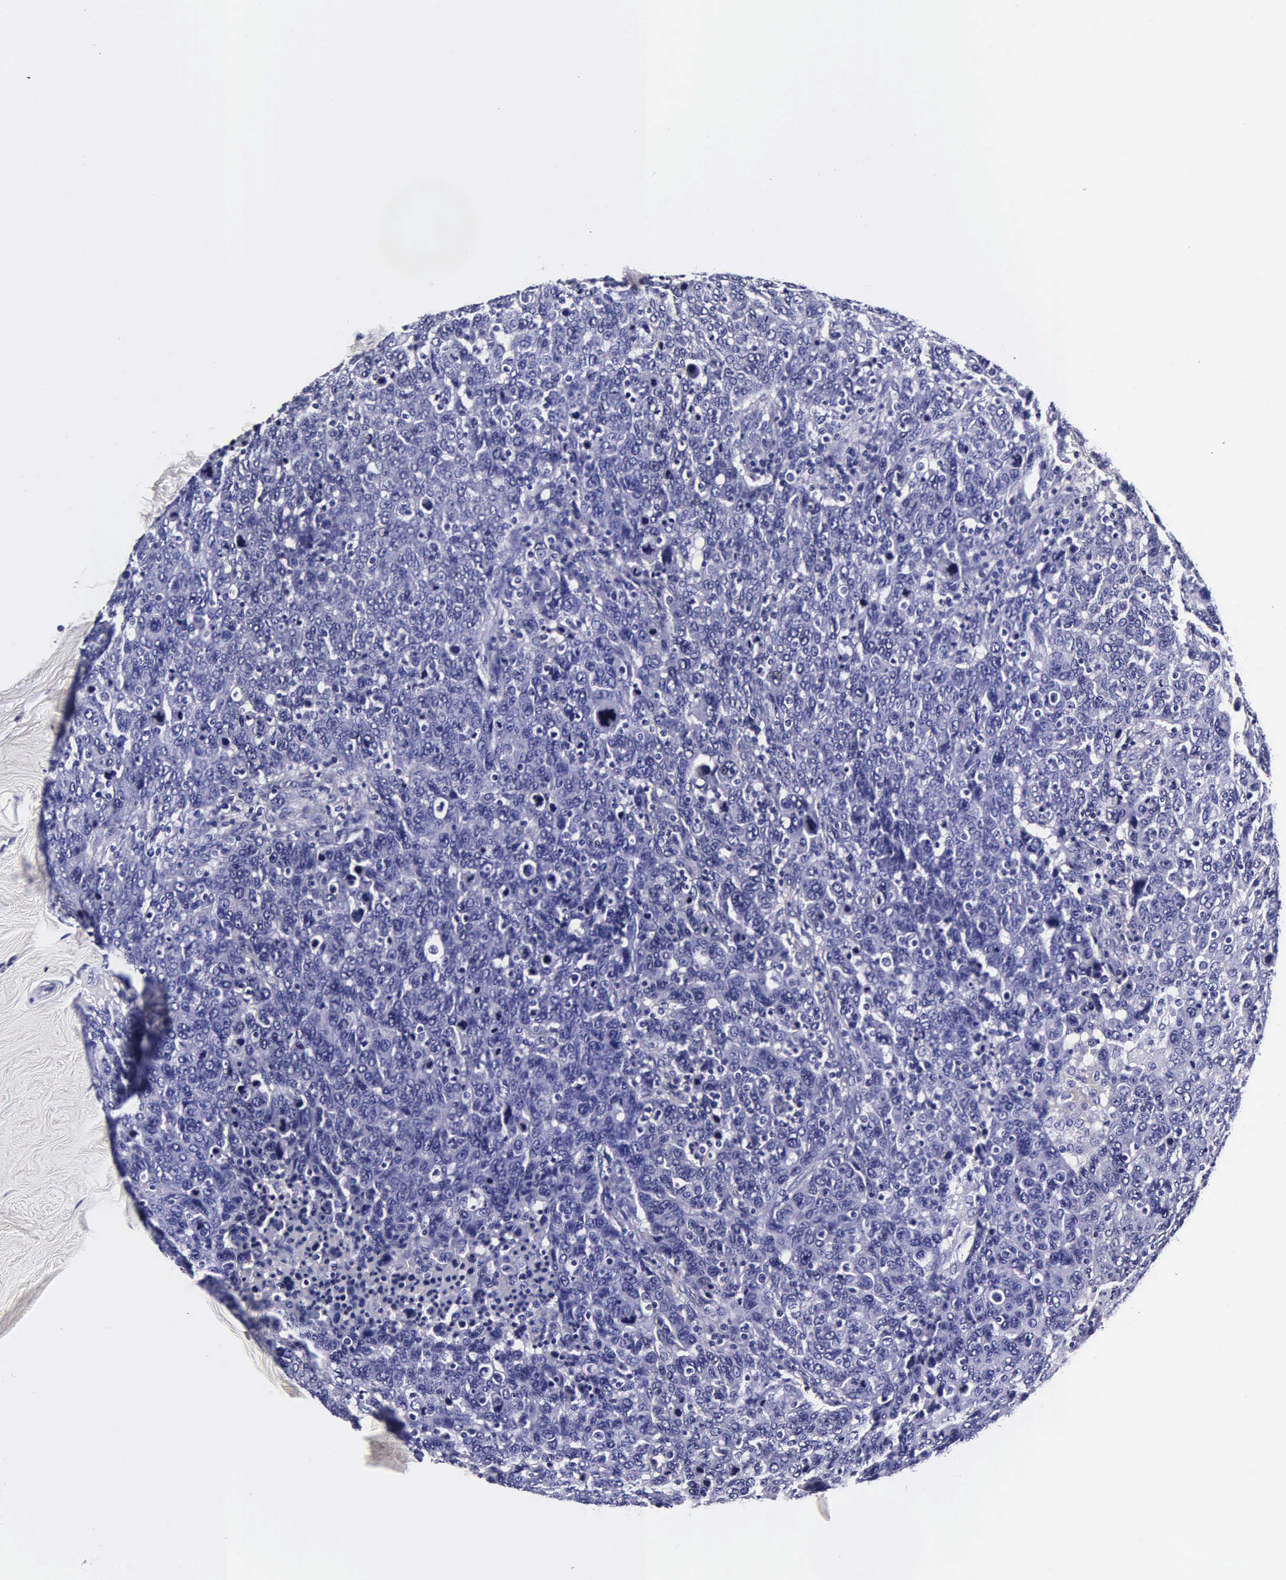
{"staining": {"intensity": "negative", "quantity": "none", "location": "none"}, "tissue": "breast cancer", "cell_type": "Tumor cells", "image_type": "cancer", "snomed": [{"axis": "morphology", "description": "Duct carcinoma"}, {"axis": "topography", "description": "Breast"}], "caption": "Histopathology image shows no protein staining in tumor cells of breast cancer tissue.", "gene": "IAPP", "patient": {"sex": "female", "age": 37}}